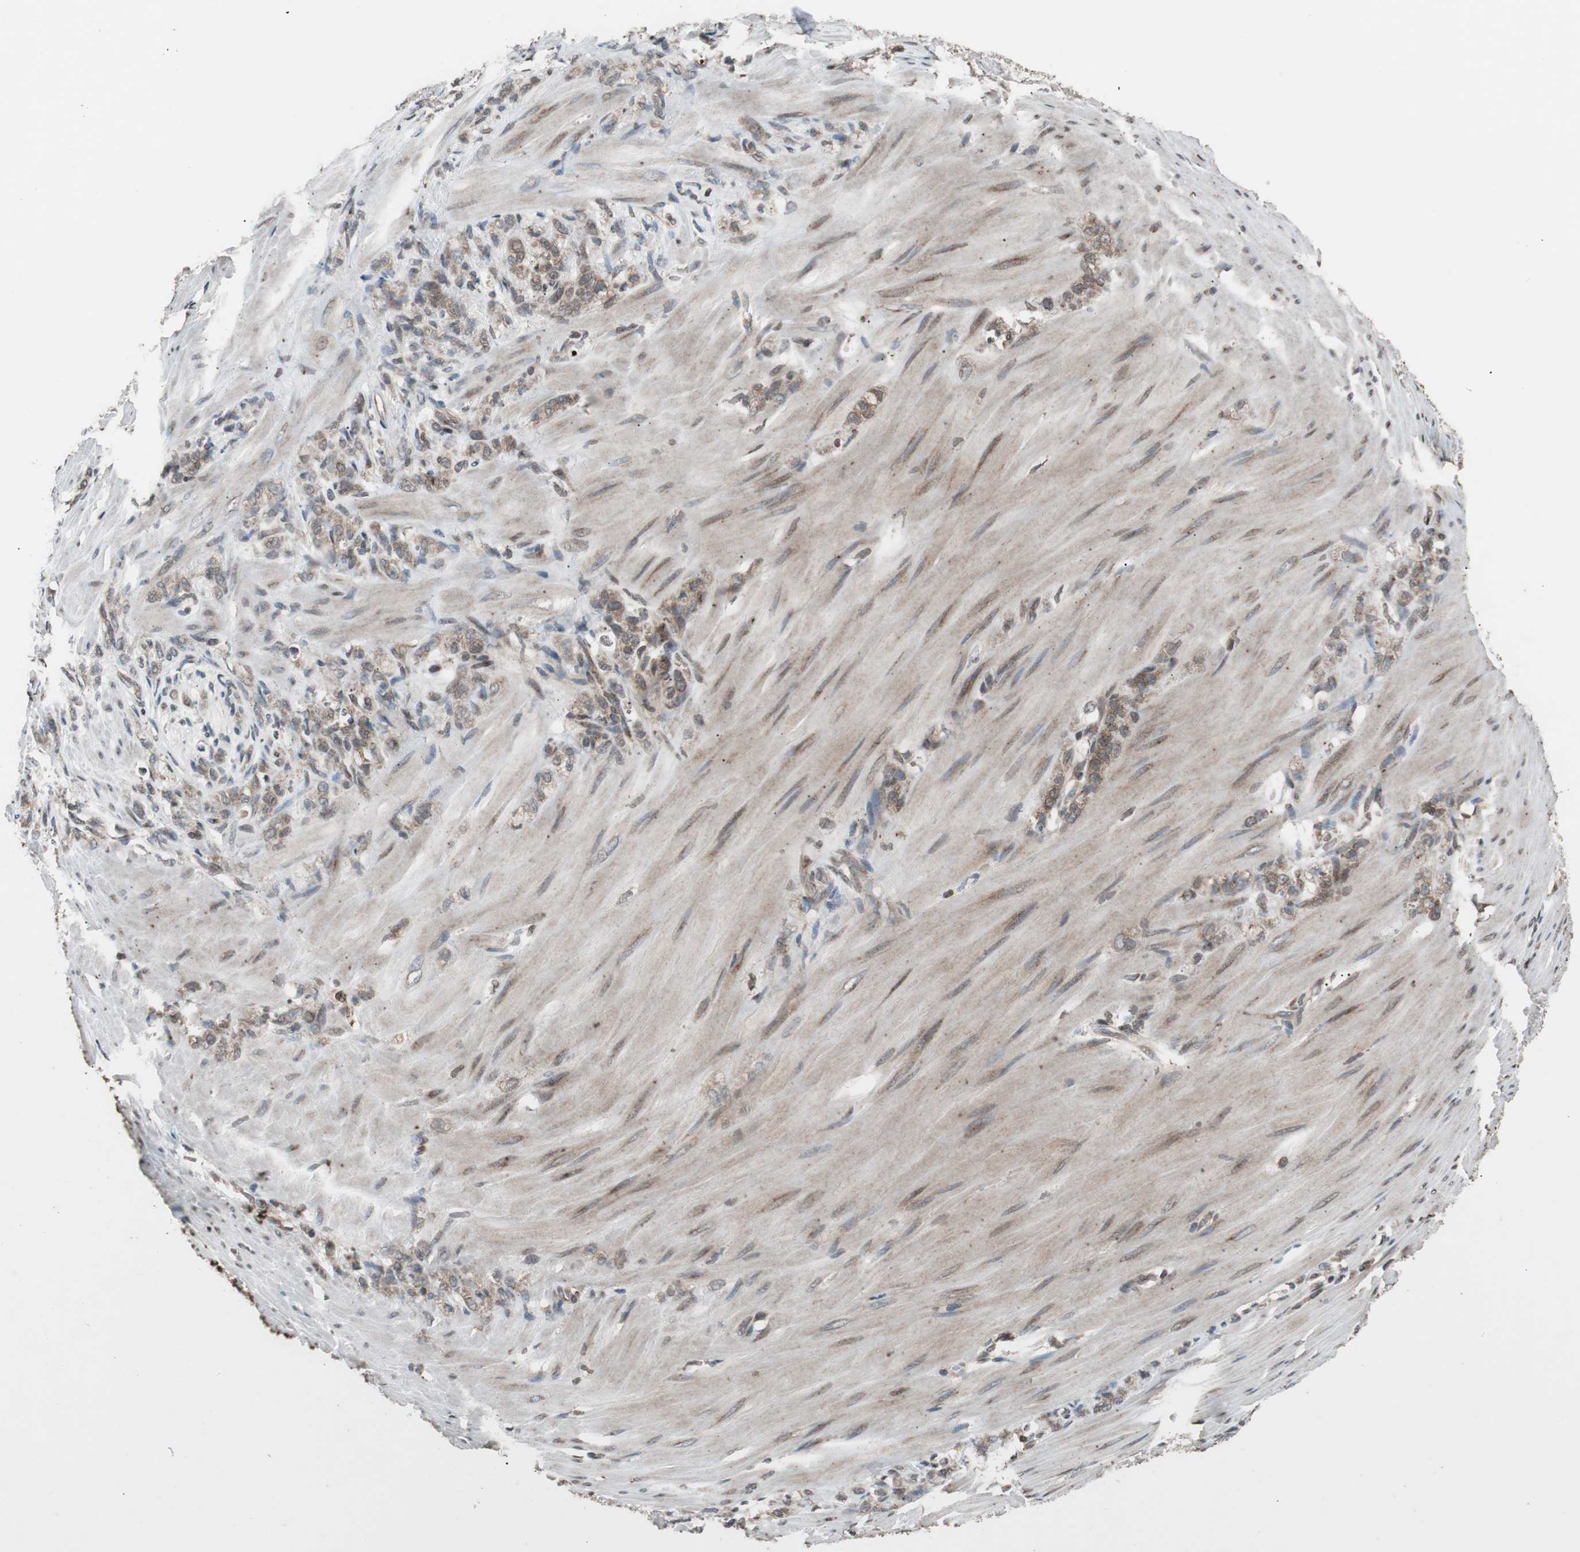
{"staining": {"intensity": "moderate", "quantity": ">75%", "location": "cytoplasmic/membranous"}, "tissue": "stomach cancer", "cell_type": "Tumor cells", "image_type": "cancer", "snomed": [{"axis": "morphology", "description": "Adenocarcinoma, NOS"}, {"axis": "topography", "description": "Stomach"}], "caption": "IHC of stomach adenocarcinoma exhibits medium levels of moderate cytoplasmic/membranous staining in about >75% of tumor cells. (IHC, brightfield microscopy, high magnification).", "gene": "ZFC3H1", "patient": {"sex": "male", "age": 82}}